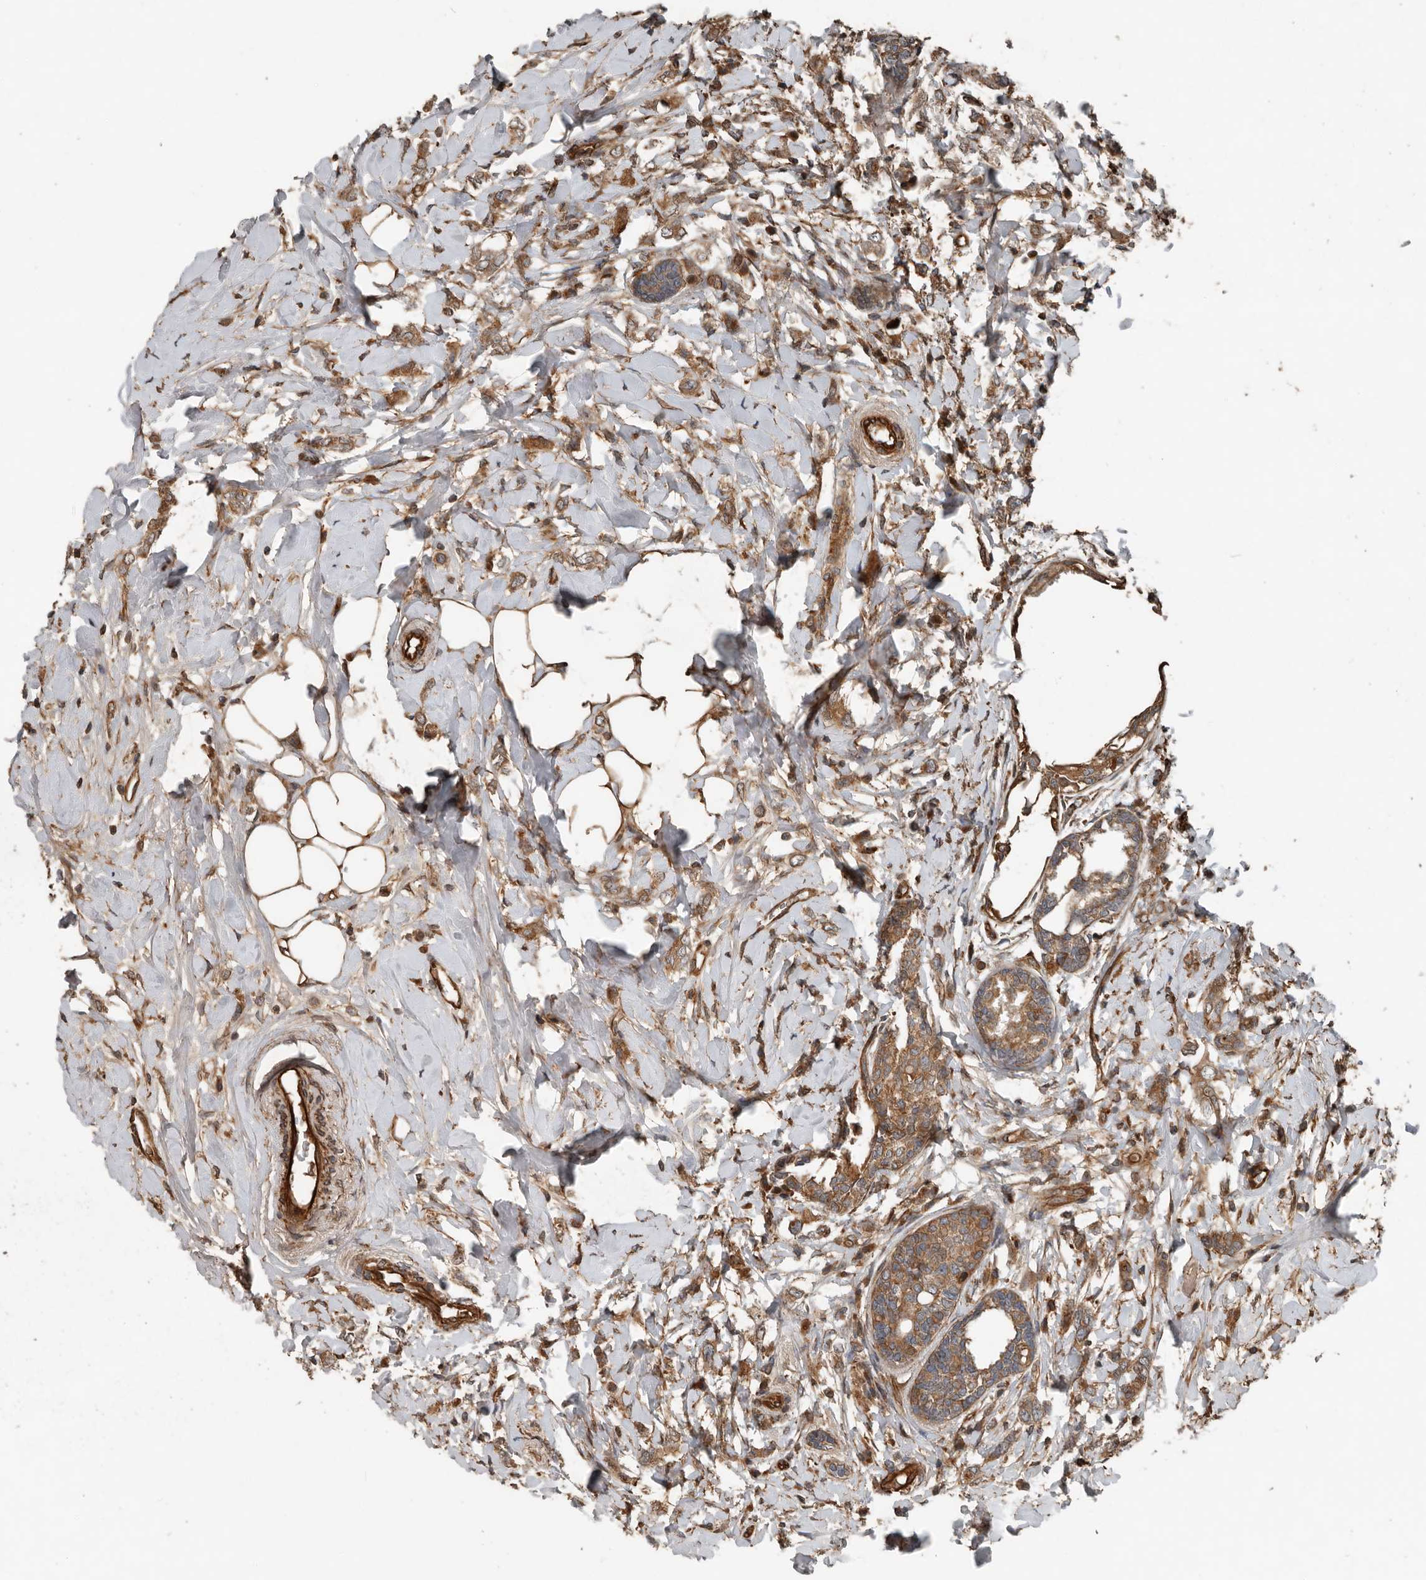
{"staining": {"intensity": "moderate", "quantity": ">75%", "location": "cytoplasmic/membranous"}, "tissue": "breast cancer", "cell_type": "Tumor cells", "image_type": "cancer", "snomed": [{"axis": "morphology", "description": "Normal tissue, NOS"}, {"axis": "morphology", "description": "Lobular carcinoma"}, {"axis": "topography", "description": "Breast"}], "caption": "Immunohistochemistry image of neoplastic tissue: breast lobular carcinoma stained using IHC exhibits medium levels of moderate protein expression localized specifically in the cytoplasmic/membranous of tumor cells, appearing as a cytoplasmic/membranous brown color.", "gene": "YOD1", "patient": {"sex": "female", "age": 47}}